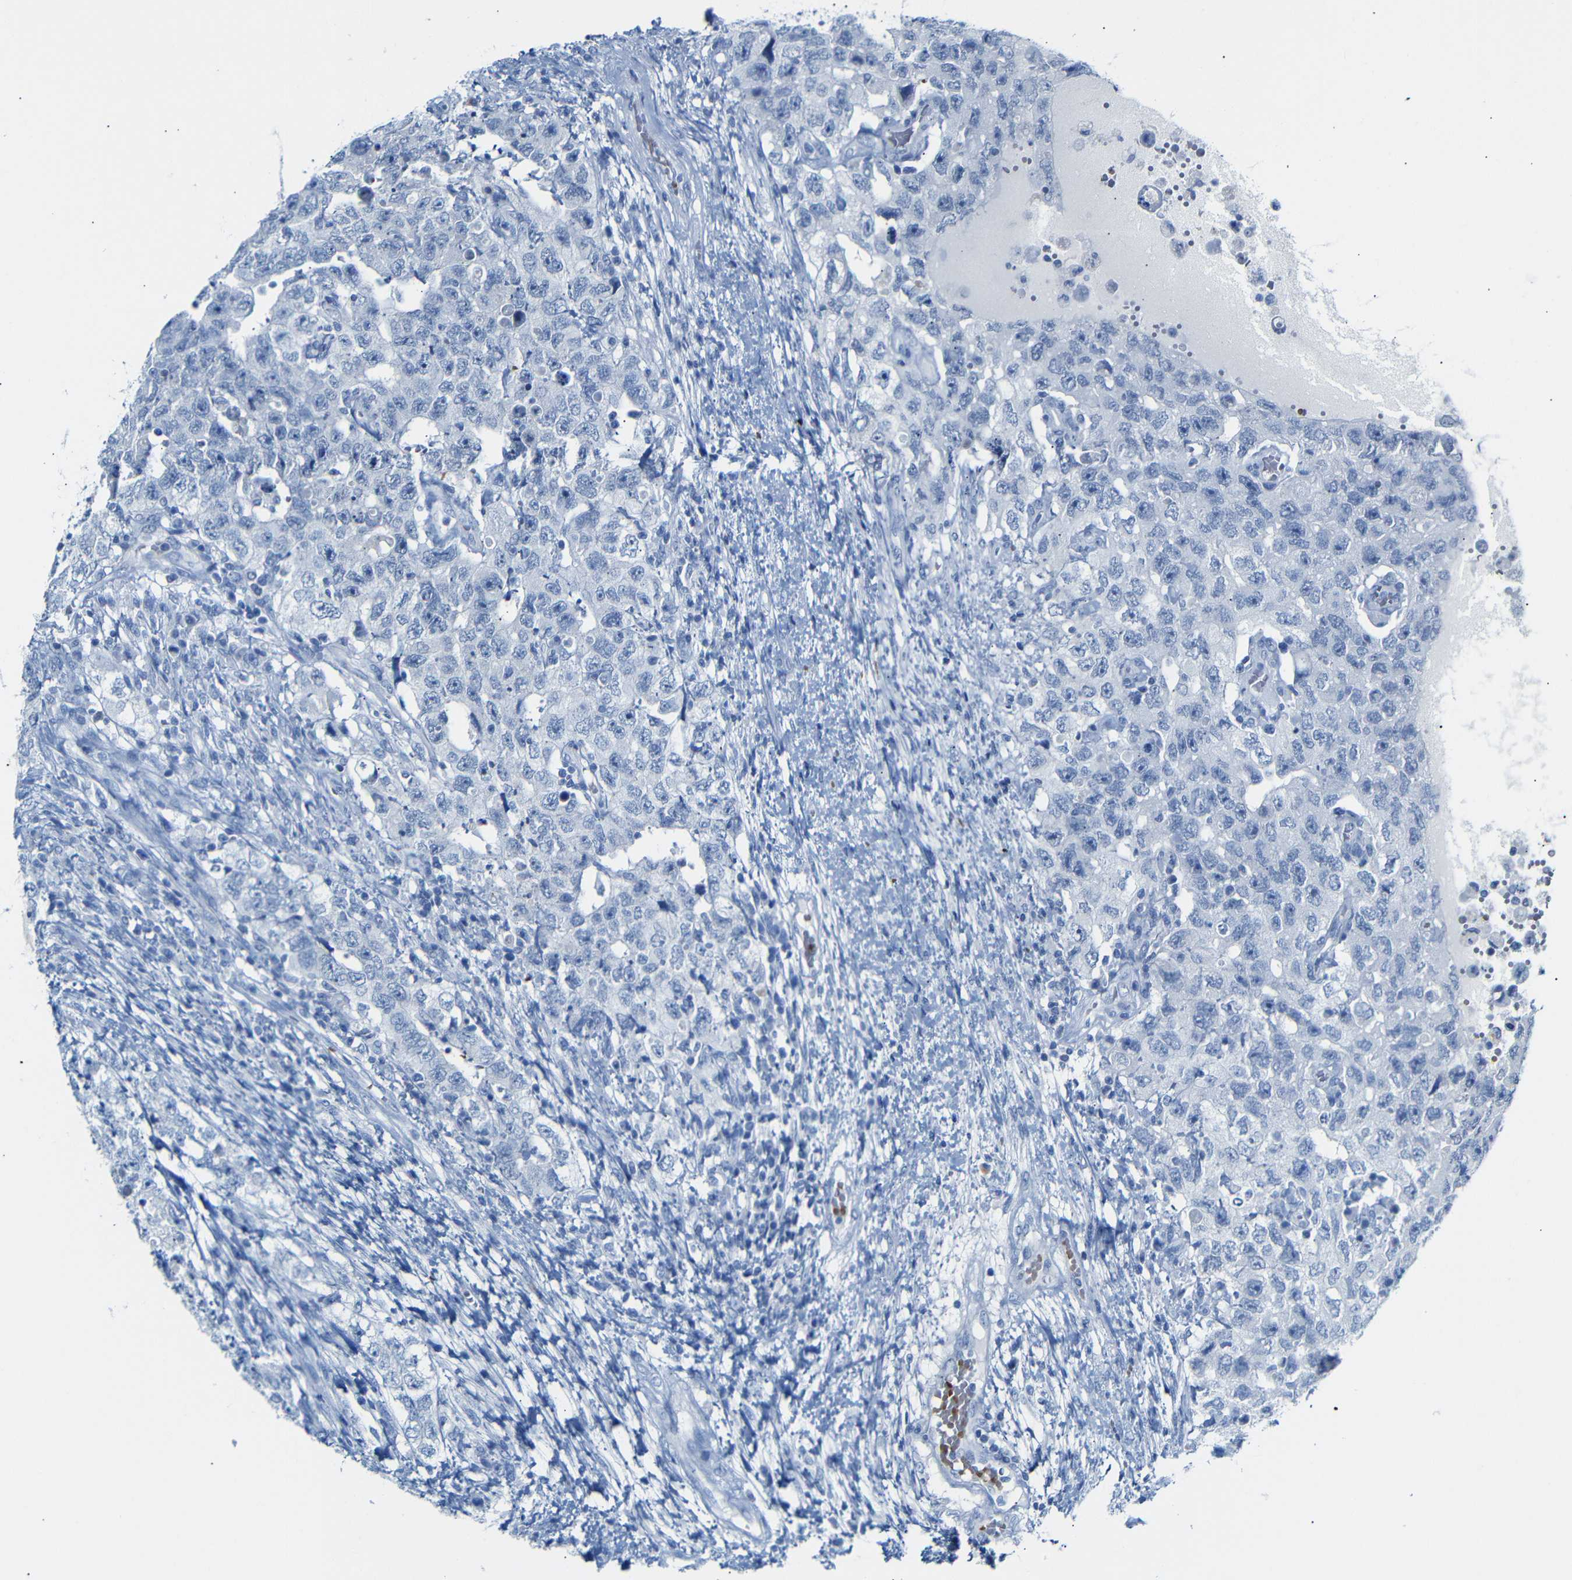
{"staining": {"intensity": "negative", "quantity": "none", "location": "none"}, "tissue": "testis cancer", "cell_type": "Tumor cells", "image_type": "cancer", "snomed": [{"axis": "morphology", "description": "Carcinoma, Embryonal, NOS"}, {"axis": "topography", "description": "Testis"}], "caption": "Immunohistochemistry (IHC) of testis cancer (embryonal carcinoma) shows no positivity in tumor cells.", "gene": "ERVMER34-1", "patient": {"sex": "male", "age": 26}}